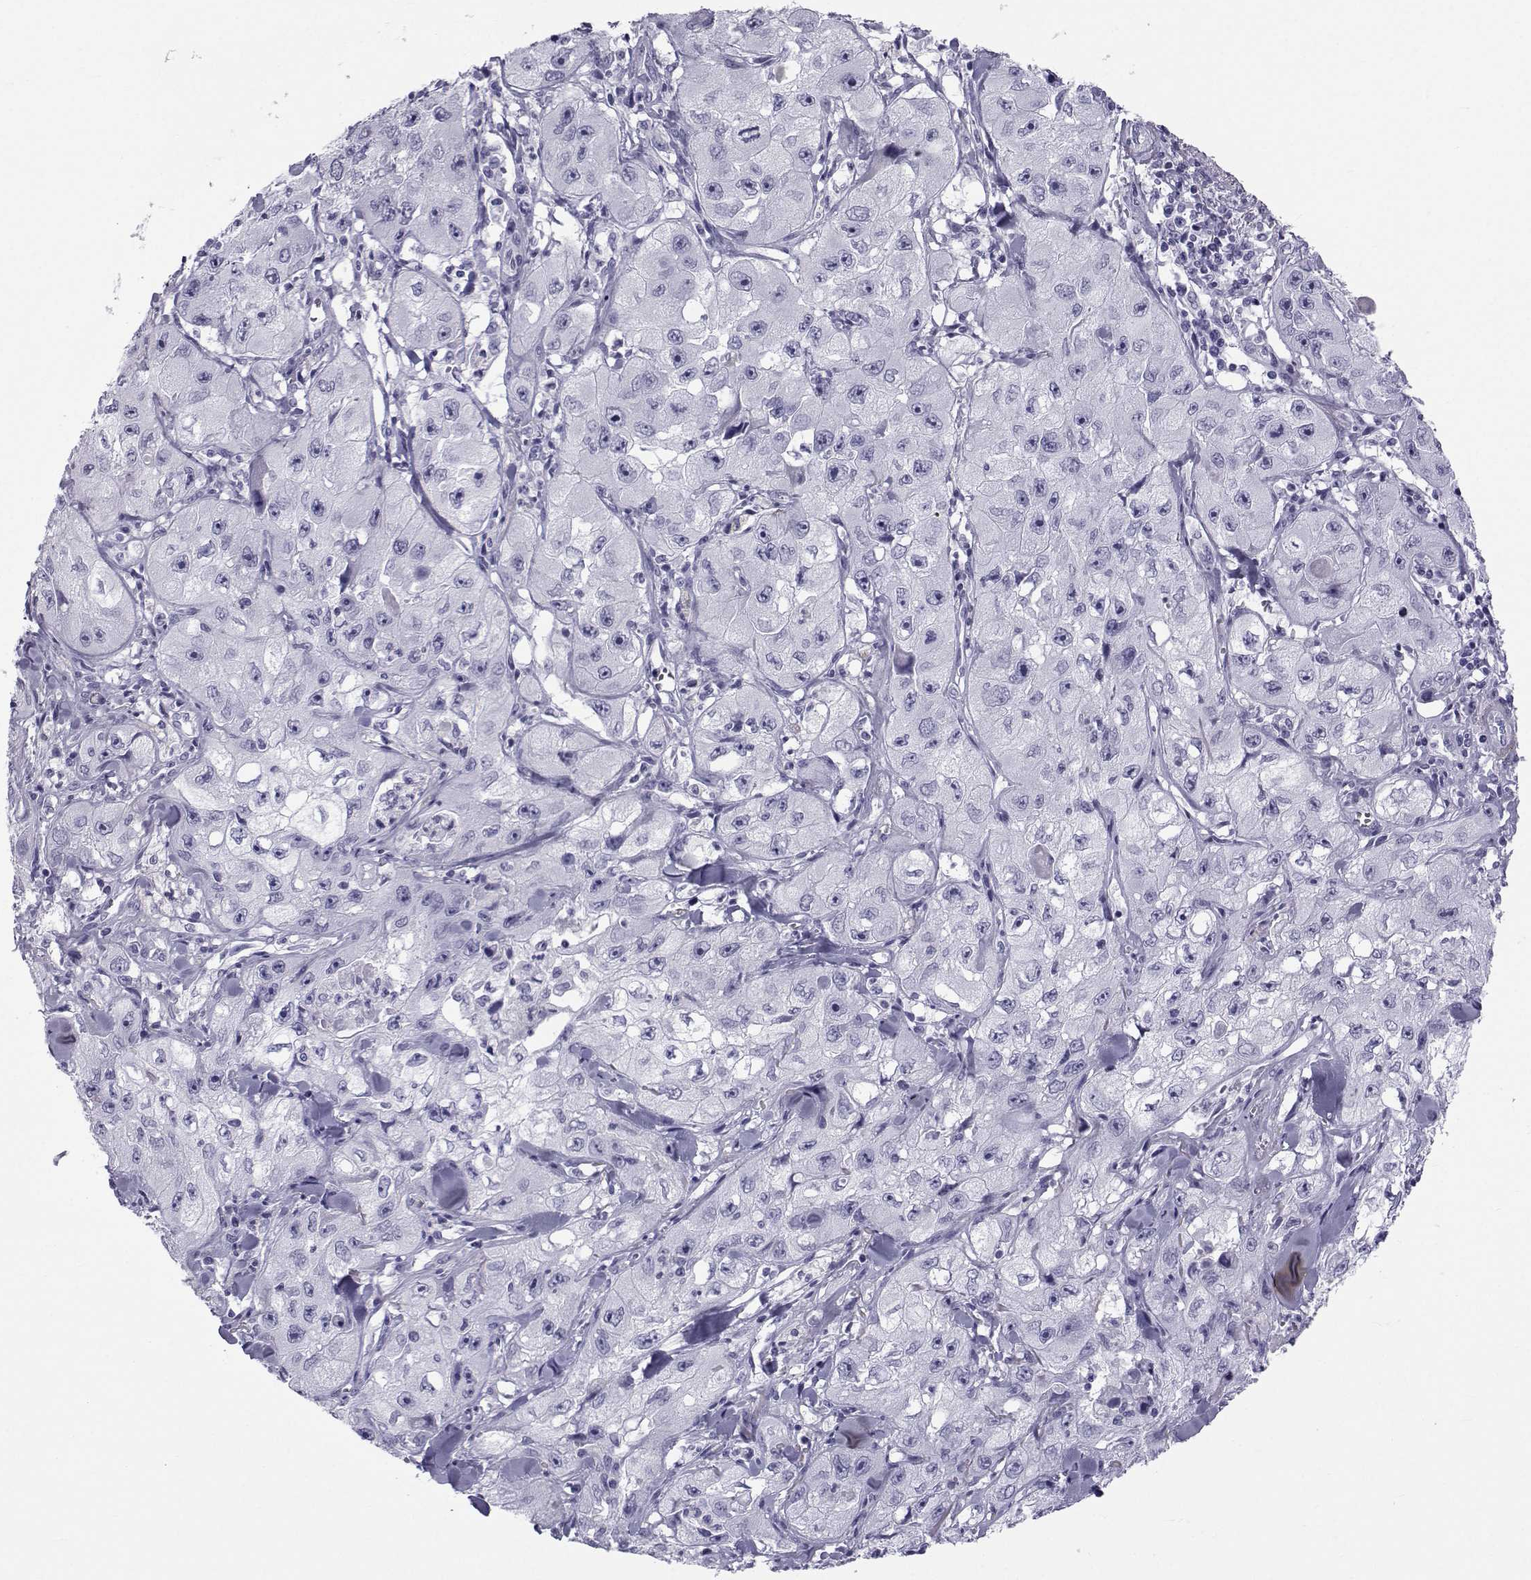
{"staining": {"intensity": "negative", "quantity": "none", "location": "none"}, "tissue": "skin cancer", "cell_type": "Tumor cells", "image_type": "cancer", "snomed": [{"axis": "morphology", "description": "Squamous cell carcinoma, NOS"}, {"axis": "topography", "description": "Skin"}, {"axis": "topography", "description": "Subcutis"}], "caption": "An image of human skin squamous cell carcinoma is negative for staining in tumor cells. (Brightfield microscopy of DAB immunohistochemistry (IHC) at high magnification).", "gene": "SPANXD", "patient": {"sex": "male", "age": 73}}